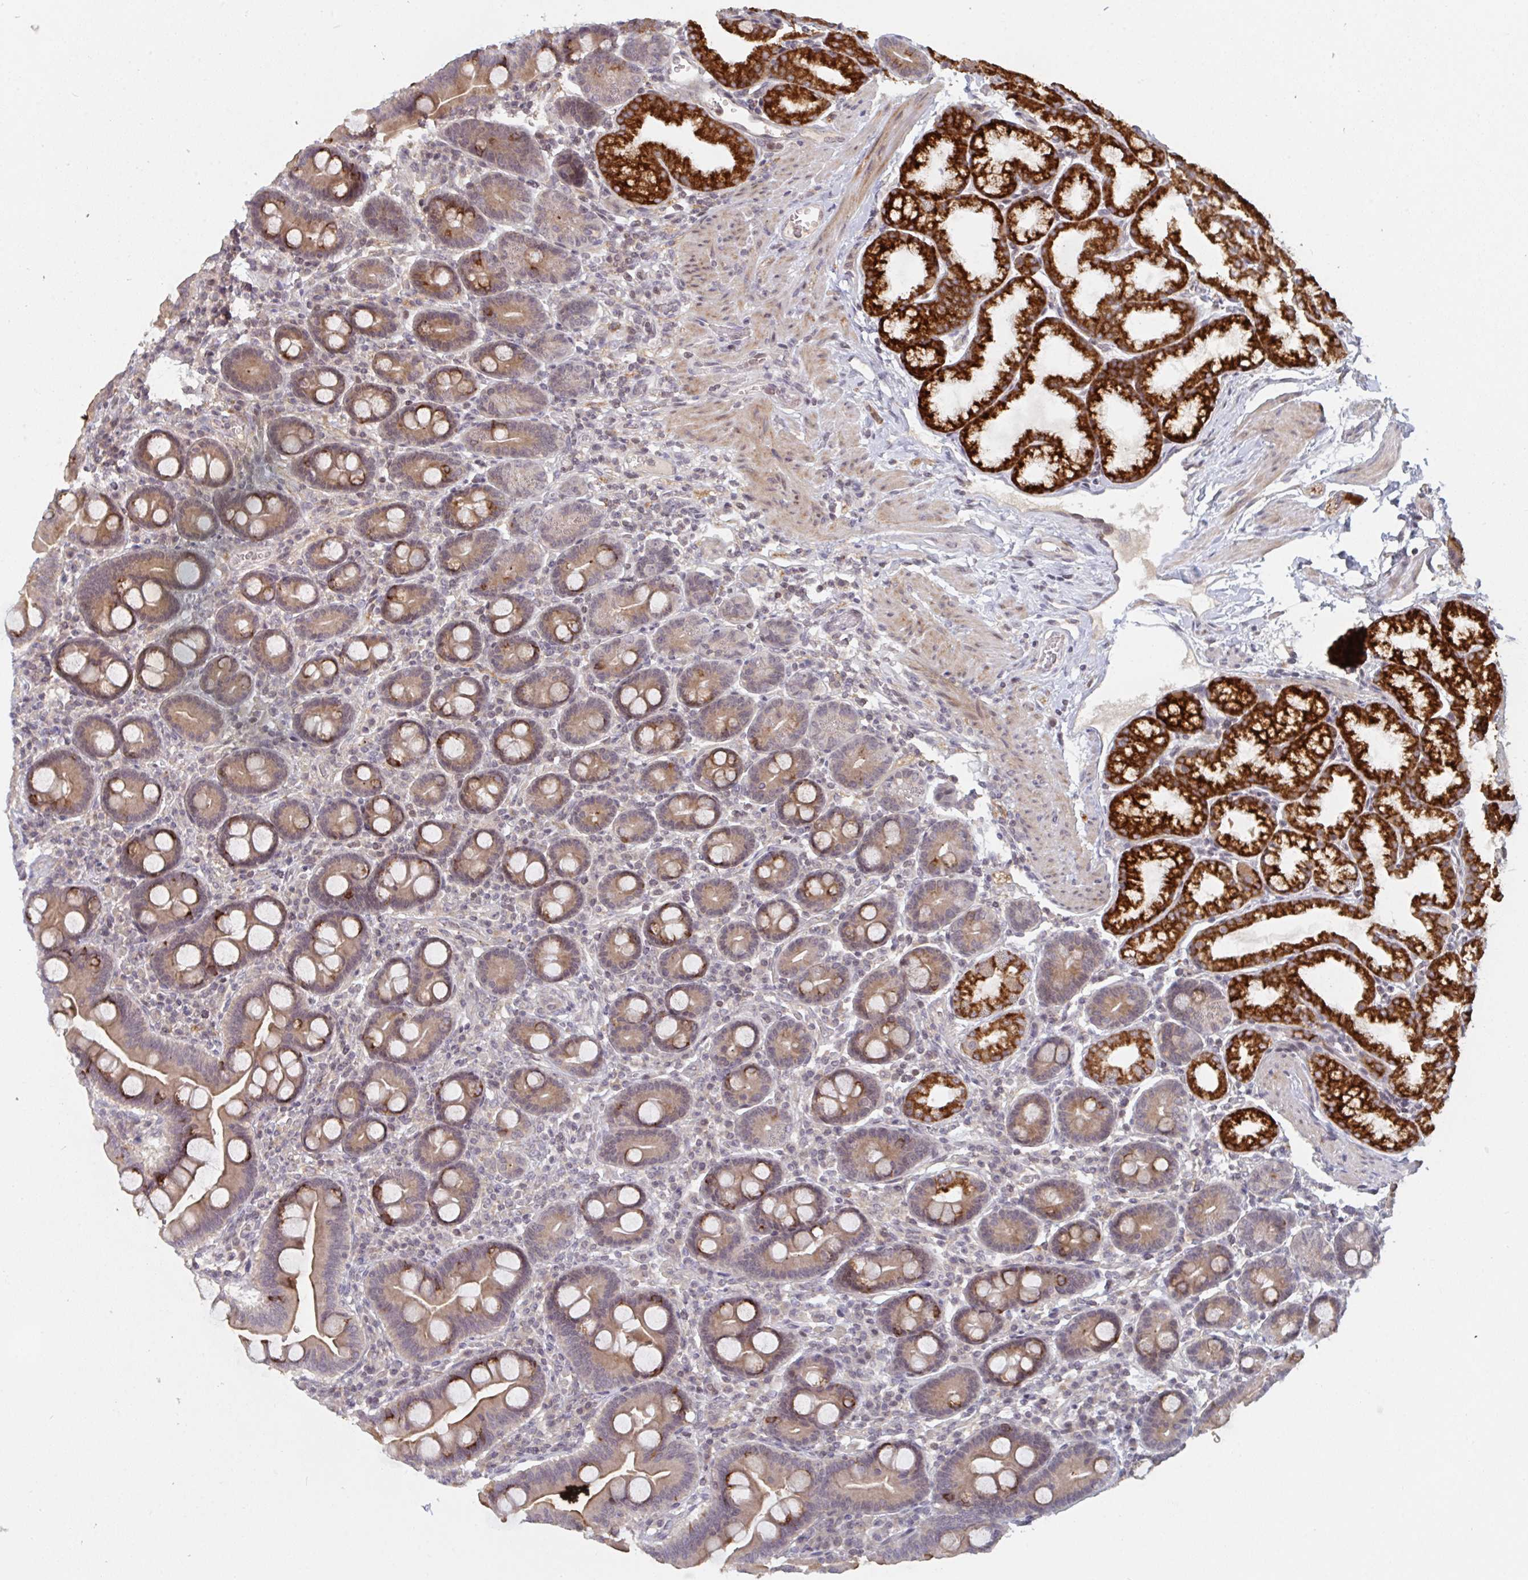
{"staining": {"intensity": "strong", "quantity": "25%-75%", "location": "cytoplasmic/membranous"}, "tissue": "duodenum", "cell_type": "Glandular cells", "image_type": "normal", "snomed": [{"axis": "morphology", "description": "Normal tissue, NOS"}, {"axis": "topography", "description": "Duodenum"}], "caption": "Duodenum stained with DAB (3,3'-diaminobenzidine) IHC shows high levels of strong cytoplasmic/membranous expression in approximately 25%-75% of glandular cells.", "gene": "DCST1", "patient": {"sex": "male", "age": 59}}